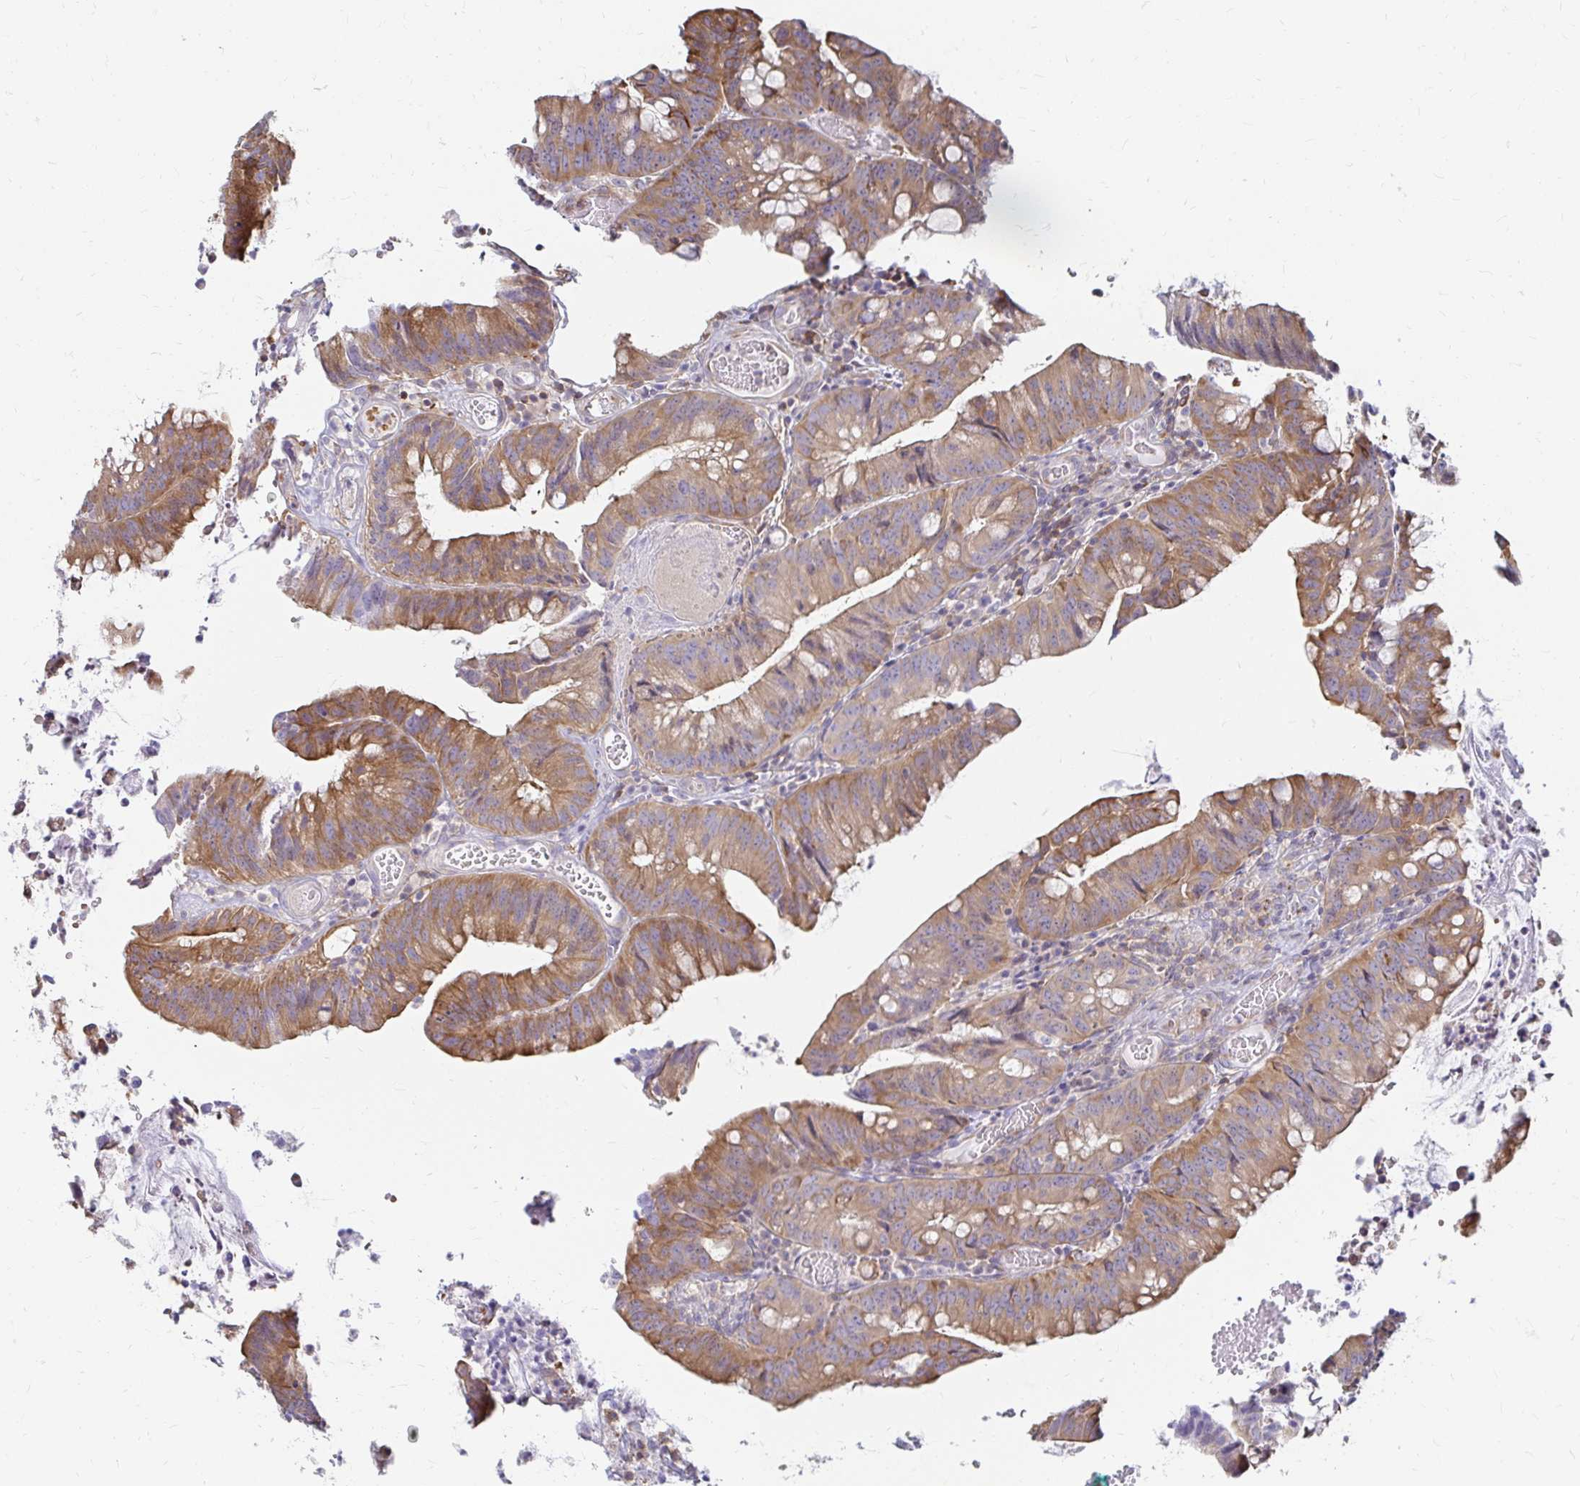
{"staining": {"intensity": "moderate", "quantity": ">75%", "location": "cytoplasmic/membranous"}, "tissue": "colorectal cancer", "cell_type": "Tumor cells", "image_type": "cancer", "snomed": [{"axis": "morphology", "description": "Adenocarcinoma, NOS"}, {"axis": "topography", "description": "Colon"}], "caption": "Protein staining of adenocarcinoma (colorectal) tissue shows moderate cytoplasmic/membranous positivity in approximately >75% of tumor cells.", "gene": "CAST", "patient": {"sex": "male", "age": 62}}